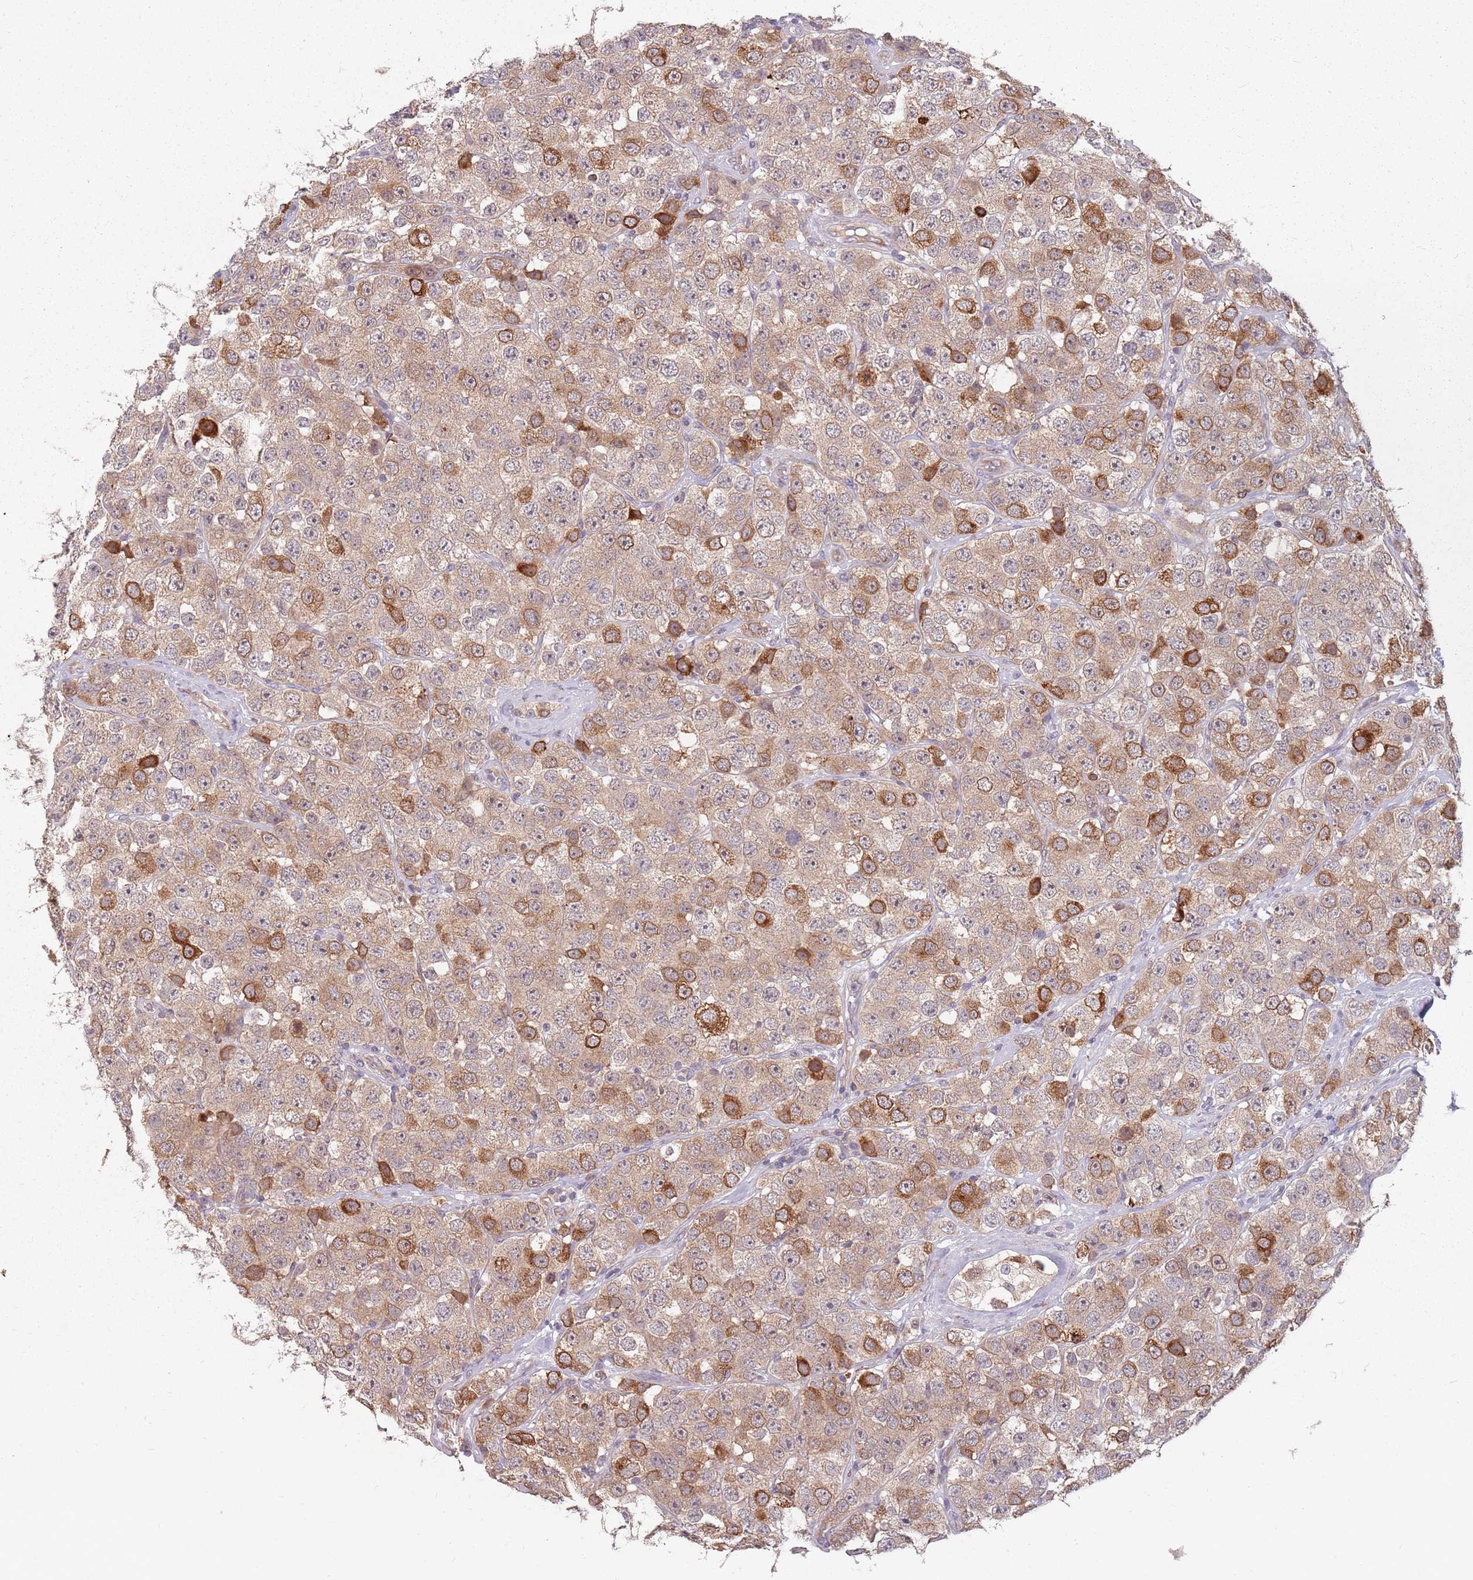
{"staining": {"intensity": "moderate", "quantity": ">75%", "location": "cytoplasmic/membranous"}, "tissue": "testis cancer", "cell_type": "Tumor cells", "image_type": "cancer", "snomed": [{"axis": "morphology", "description": "Seminoma, NOS"}, {"axis": "topography", "description": "Testis"}], "caption": "Protein expression analysis of human testis cancer (seminoma) reveals moderate cytoplasmic/membranous expression in about >75% of tumor cells.", "gene": "ADAL", "patient": {"sex": "male", "age": 28}}